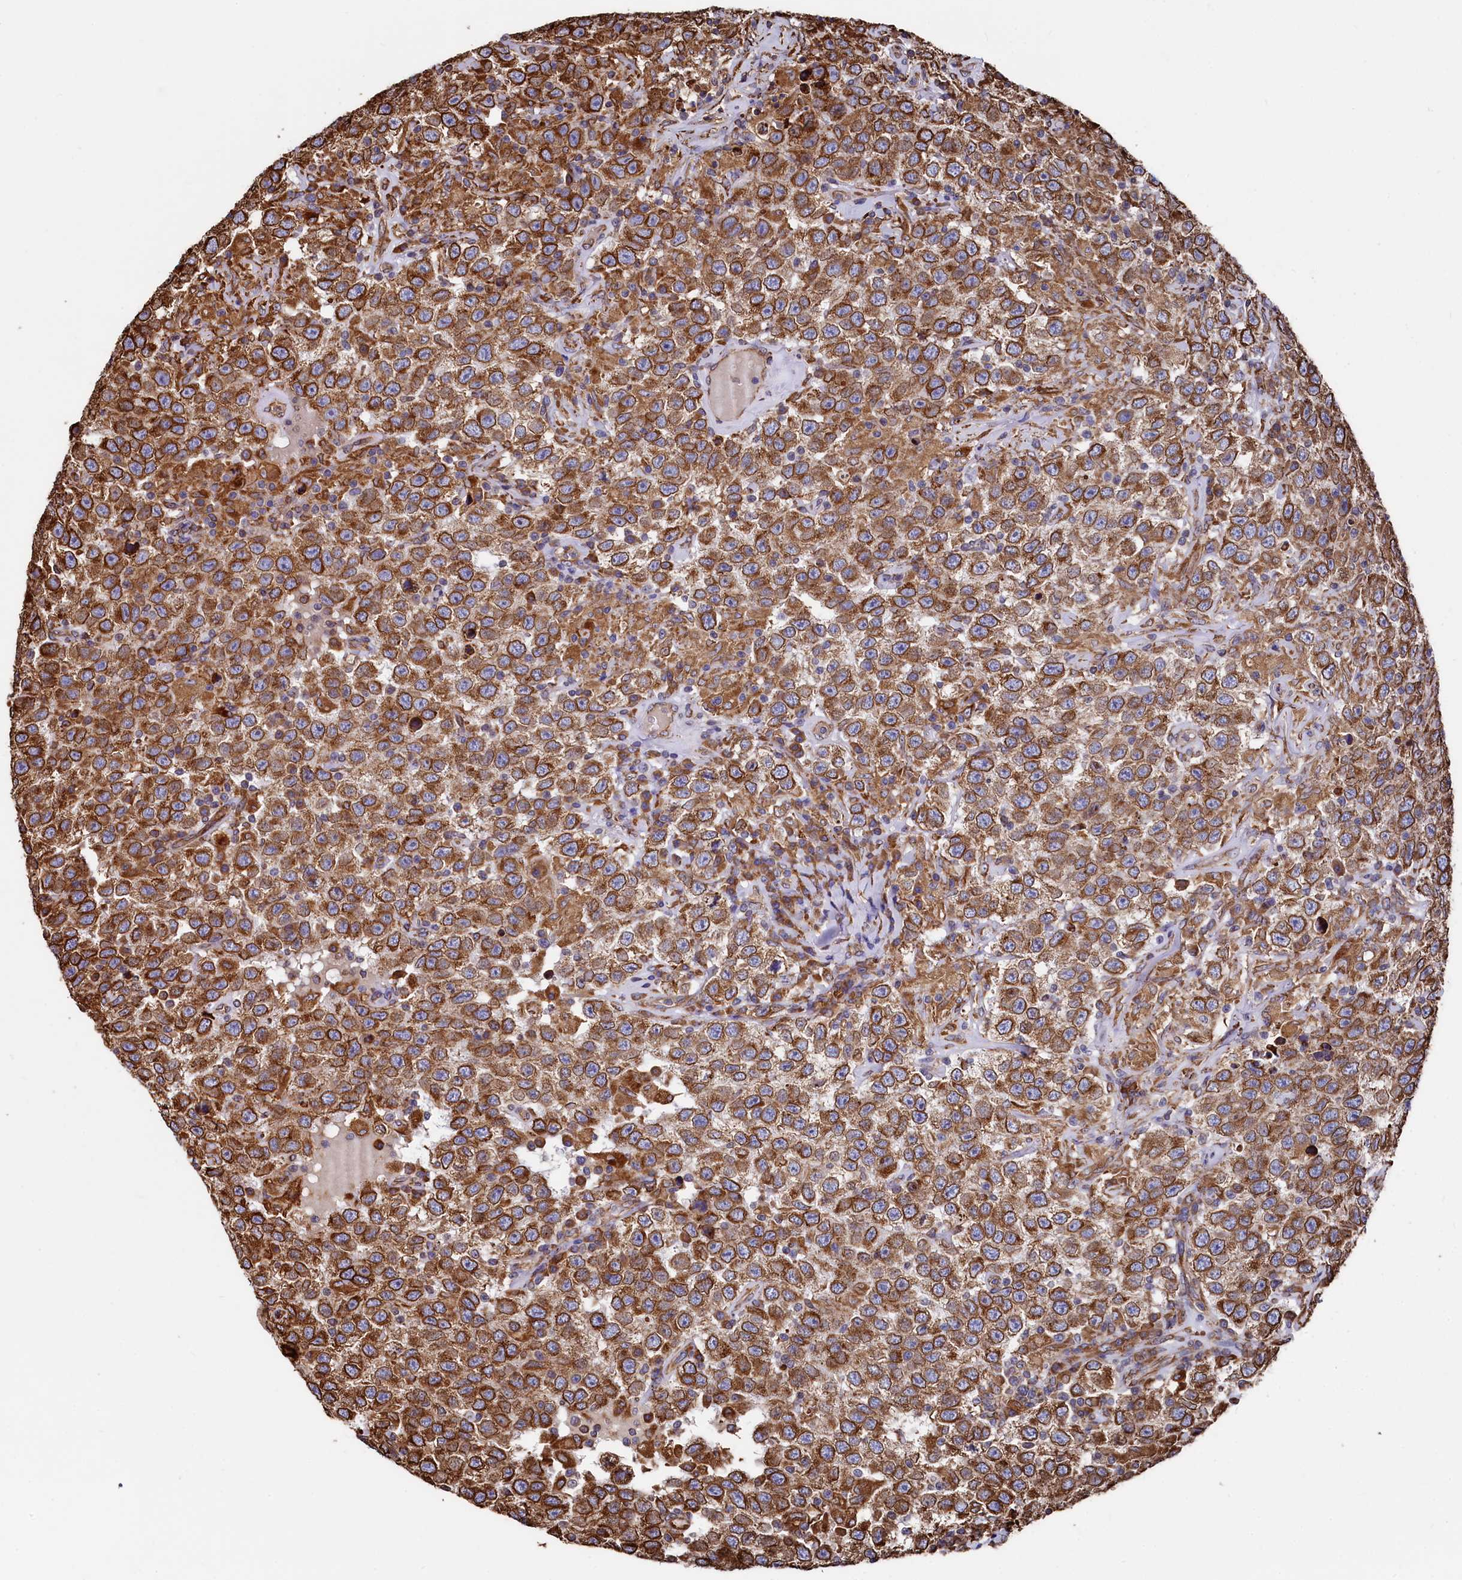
{"staining": {"intensity": "strong", "quantity": ">75%", "location": "cytoplasmic/membranous"}, "tissue": "testis cancer", "cell_type": "Tumor cells", "image_type": "cancer", "snomed": [{"axis": "morphology", "description": "Seminoma, NOS"}, {"axis": "topography", "description": "Testis"}], "caption": "Strong cytoplasmic/membranous positivity is appreciated in about >75% of tumor cells in testis cancer (seminoma). The staining was performed using DAB to visualize the protein expression in brown, while the nuclei were stained in blue with hematoxylin (Magnification: 20x).", "gene": "NEURL1B", "patient": {"sex": "male", "age": 41}}